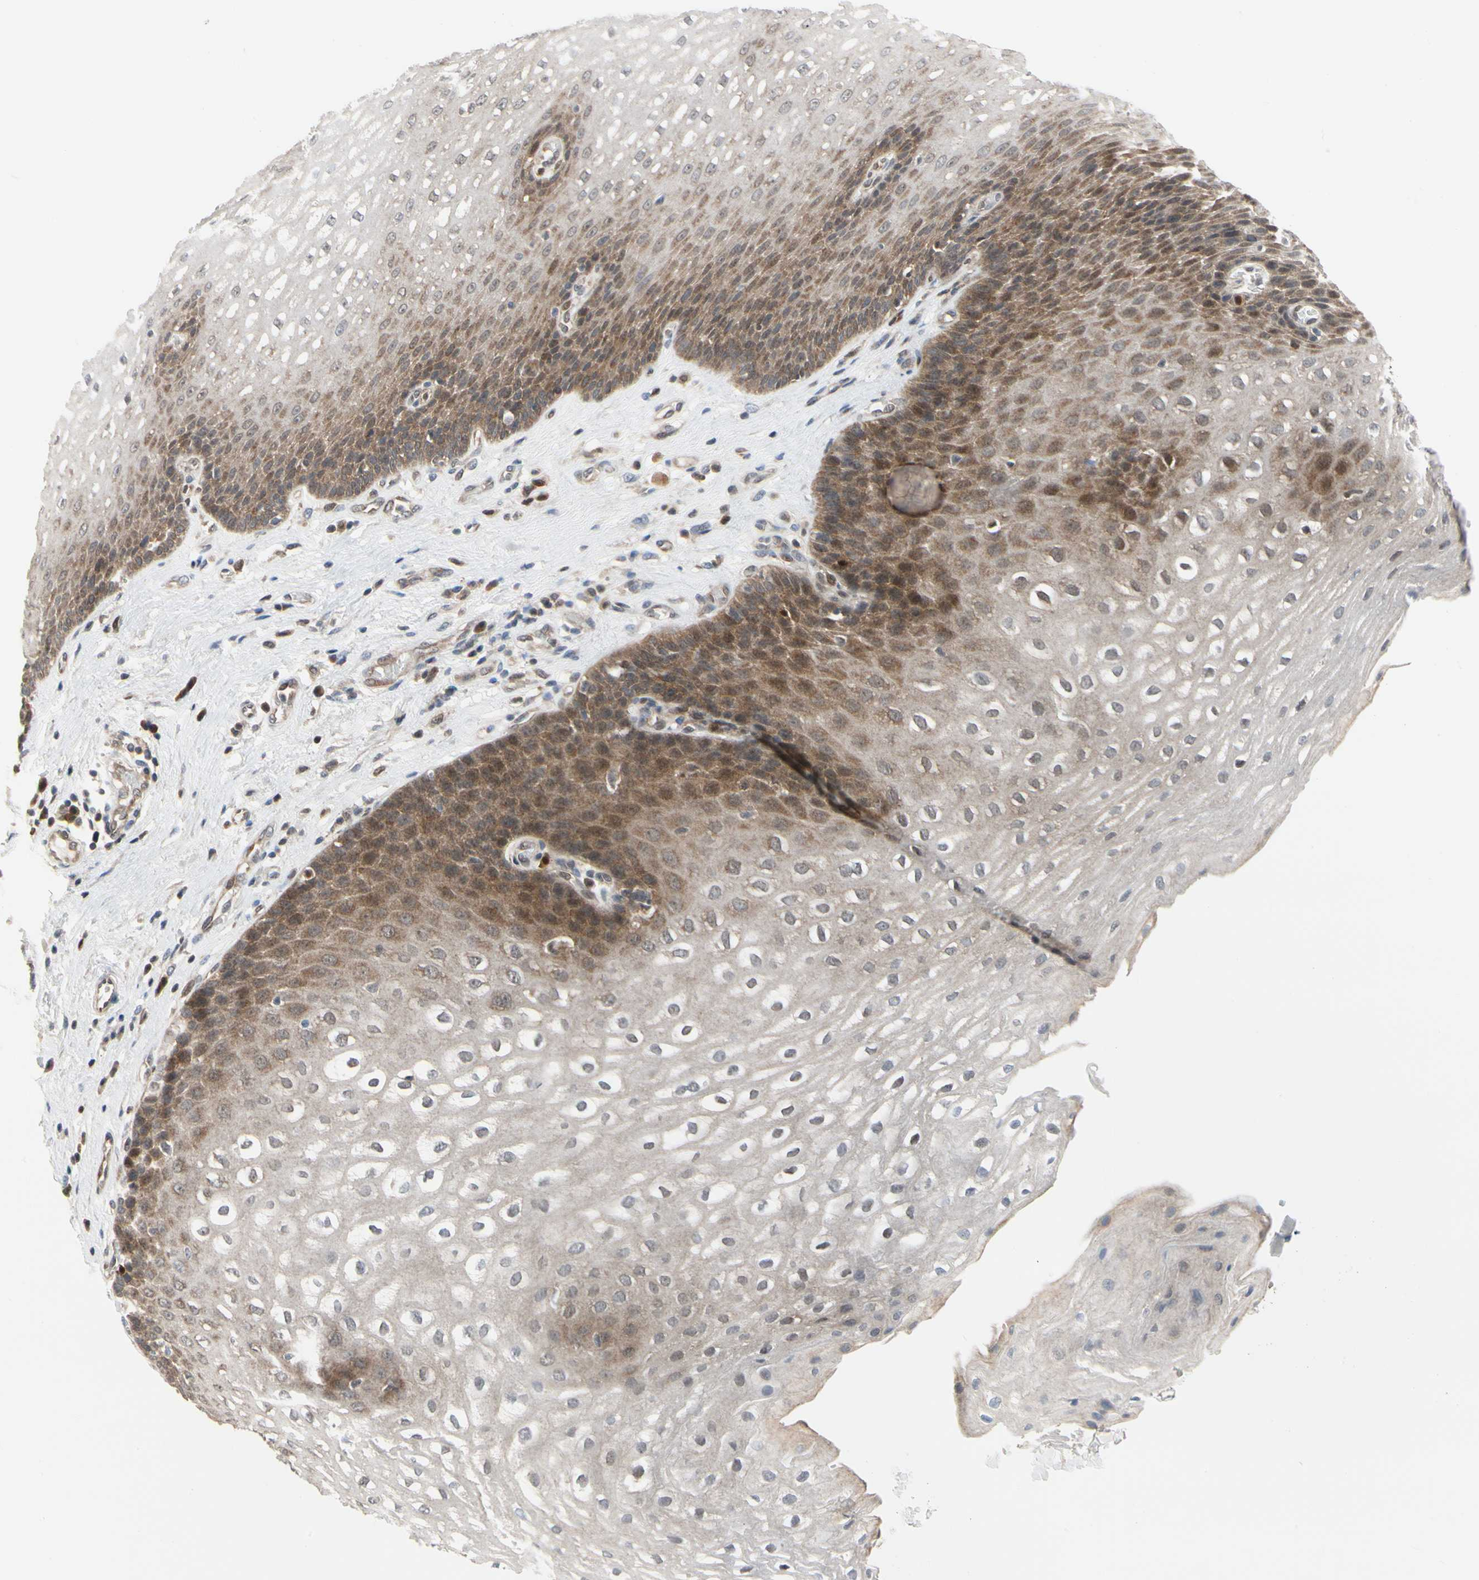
{"staining": {"intensity": "moderate", "quantity": "25%-75%", "location": "cytoplasmic/membranous"}, "tissue": "esophagus", "cell_type": "Squamous epithelial cells", "image_type": "normal", "snomed": [{"axis": "morphology", "description": "Normal tissue, NOS"}, {"axis": "topography", "description": "Esophagus"}], "caption": "Immunohistochemistry image of unremarkable esophagus: esophagus stained using immunohistochemistry (IHC) exhibits medium levels of moderate protein expression localized specifically in the cytoplasmic/membranous of squamous epithelial cells, appearing as a cytoplasmic/membranous brown color.", "gene": "CDK5", "patient": {"sex": "male", "age": 48}}